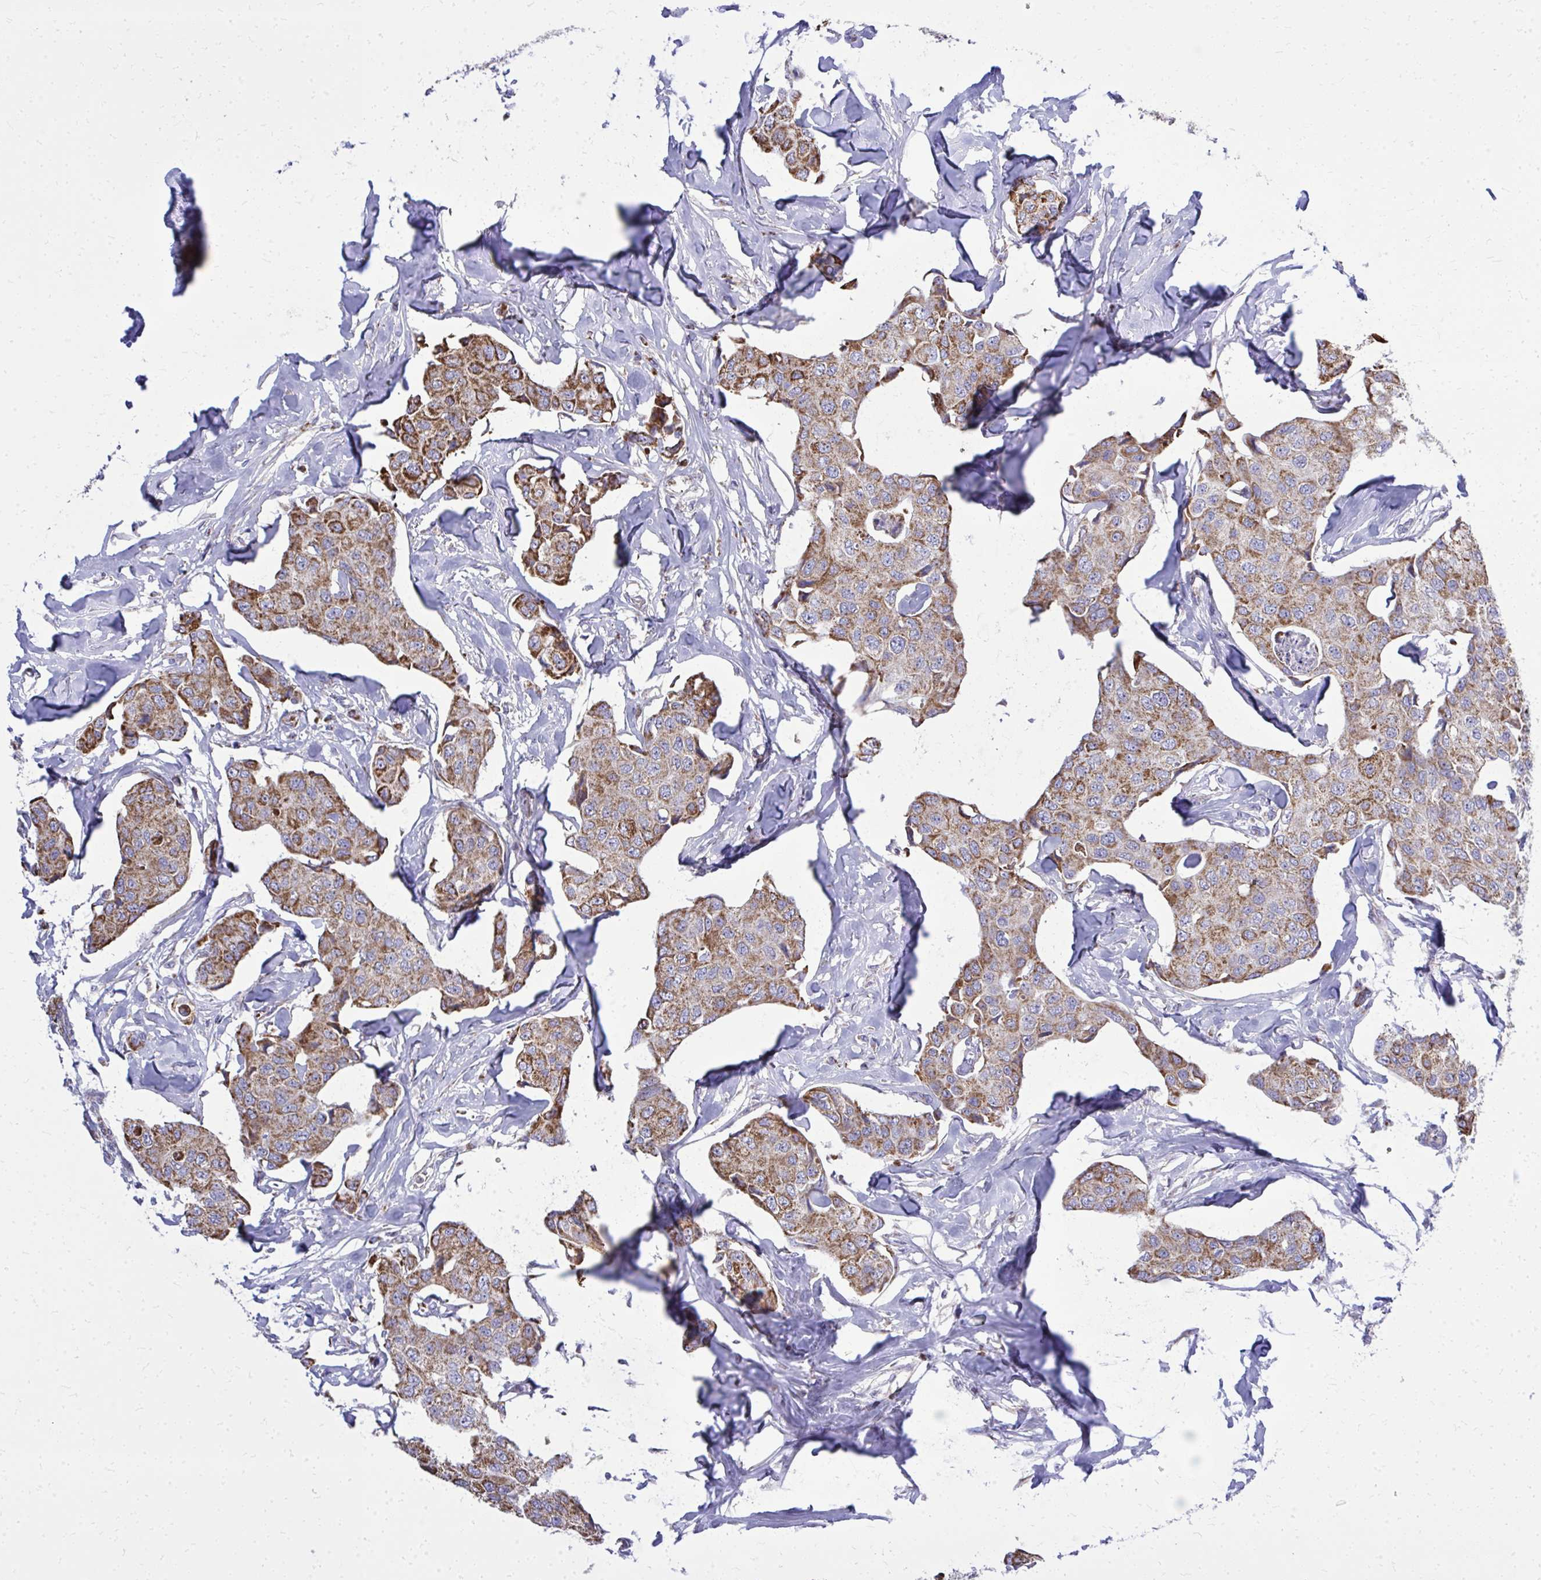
{"staining": {"intensity": "moderate", "quantity": ">75%", "location": "cytoplasmic/membranous"}, "tissue": "breast cancer", "cell_type": "Tumor cells", "image_type": "cancer", "snomed": [{"axis": "morphology", "description": "Duct carcinoma"}, {"axis": "topography", "description": "Breast"}, {"axis": "topography", "description": "Lymph node"}], "caption": "Protein expression analysis of intraductal carcinoma (breast) reveals moderate cytoplasmic/membranous staining in about >75% of tumor cells.", "gene": "ZNF362", "patient": {"sex": "female", "age": 80}}